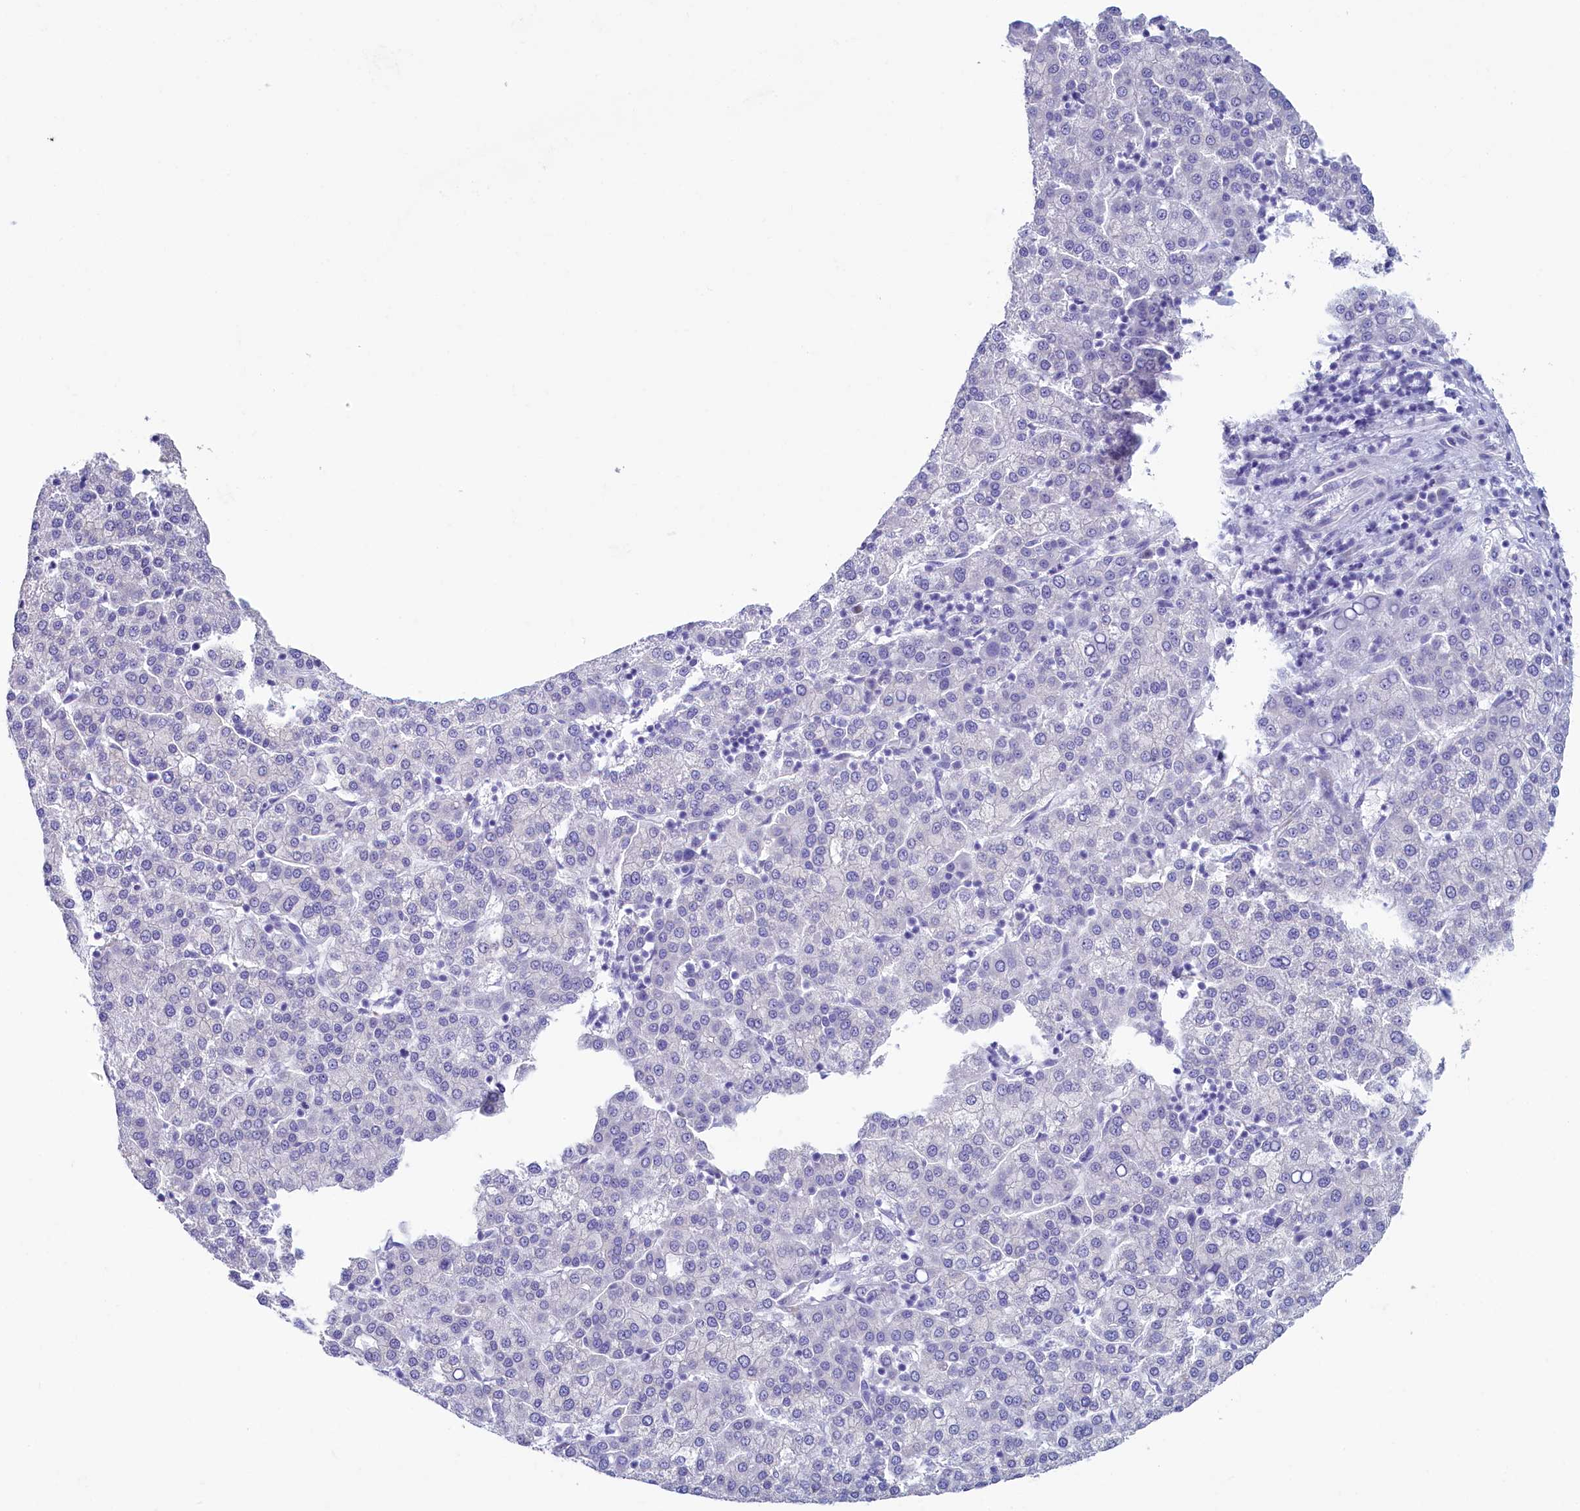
{"staining": {"intensity": "negative", "quantity": "none", "location": "none"}, "tissue": "liver cancer", "cell_type": "Tumor cells", "image_type": "cancer", "snomed": [{"axis": "morphology", "description": "Carcinoma, Hepatocellular, NOS"}, {"axis": "topography", "description": "Liver"}], "caption": "Tumor cells show no significant expression in hepatocellular carcinoma (liver).", "gene": "SKA3", "patient": {"sex": "female", "age": 58}}